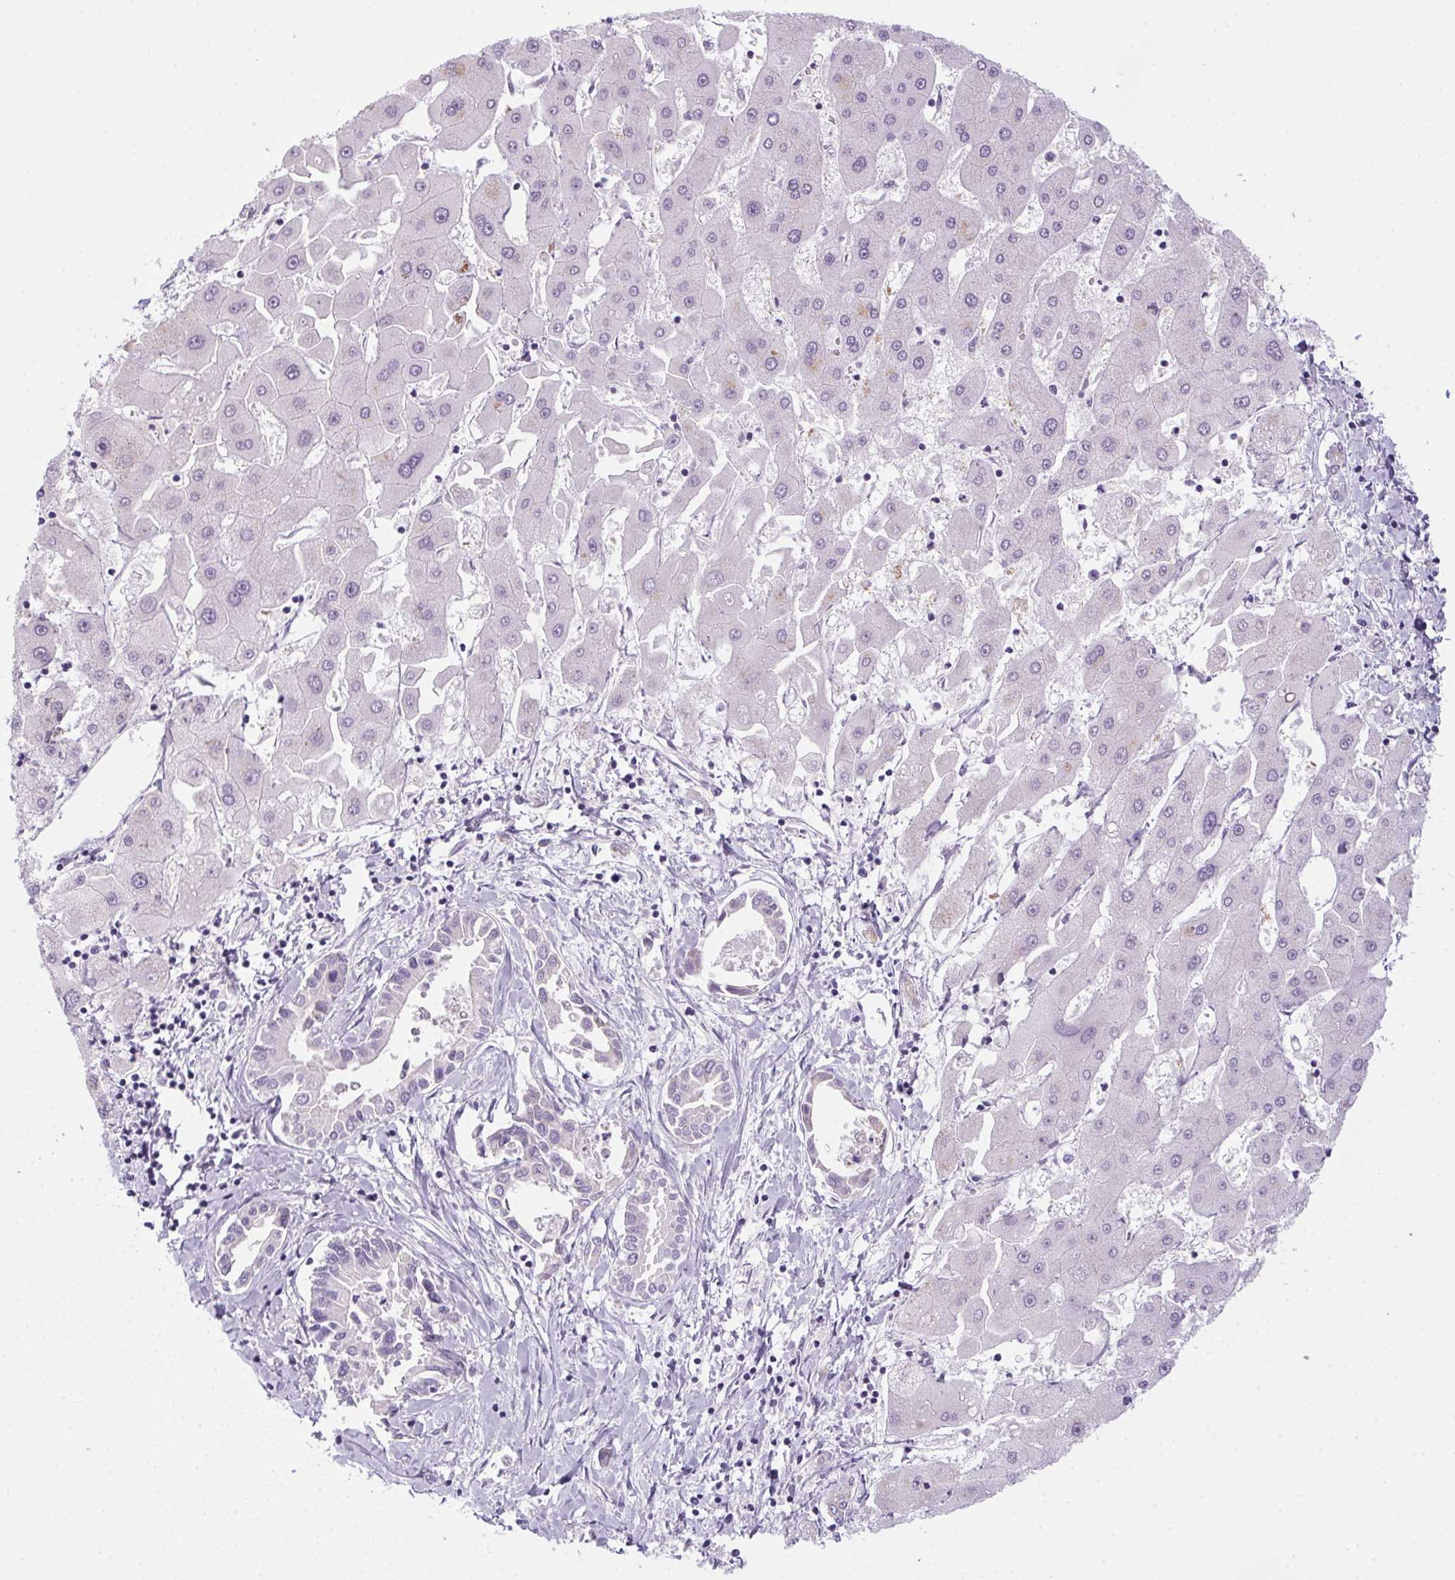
{"staining": {"intensity": "negative", "quantity": "none", "location": "none"}, "tissue": "liver cancer", "cell_type": "Tumor cells", "image_type": "cancer", "snomed": [{"axis": "morphology", "description": "Cholangiocarcinoma"}, {"axis": "topography", "description": "Liver"}], "caption": "Immunohistochemistry image of neoplastic tissue: liver cholangiocarcinoma stained with DAB displays no significant protein expression in tumor cells. The staining is performed using DAB (3,3'-diaminobenzidine) brown chromogen with nuclei counter-stained in using hematoxylin.", "gene": "POPDC2", "patient": {"sex": "male", "age": 66}}